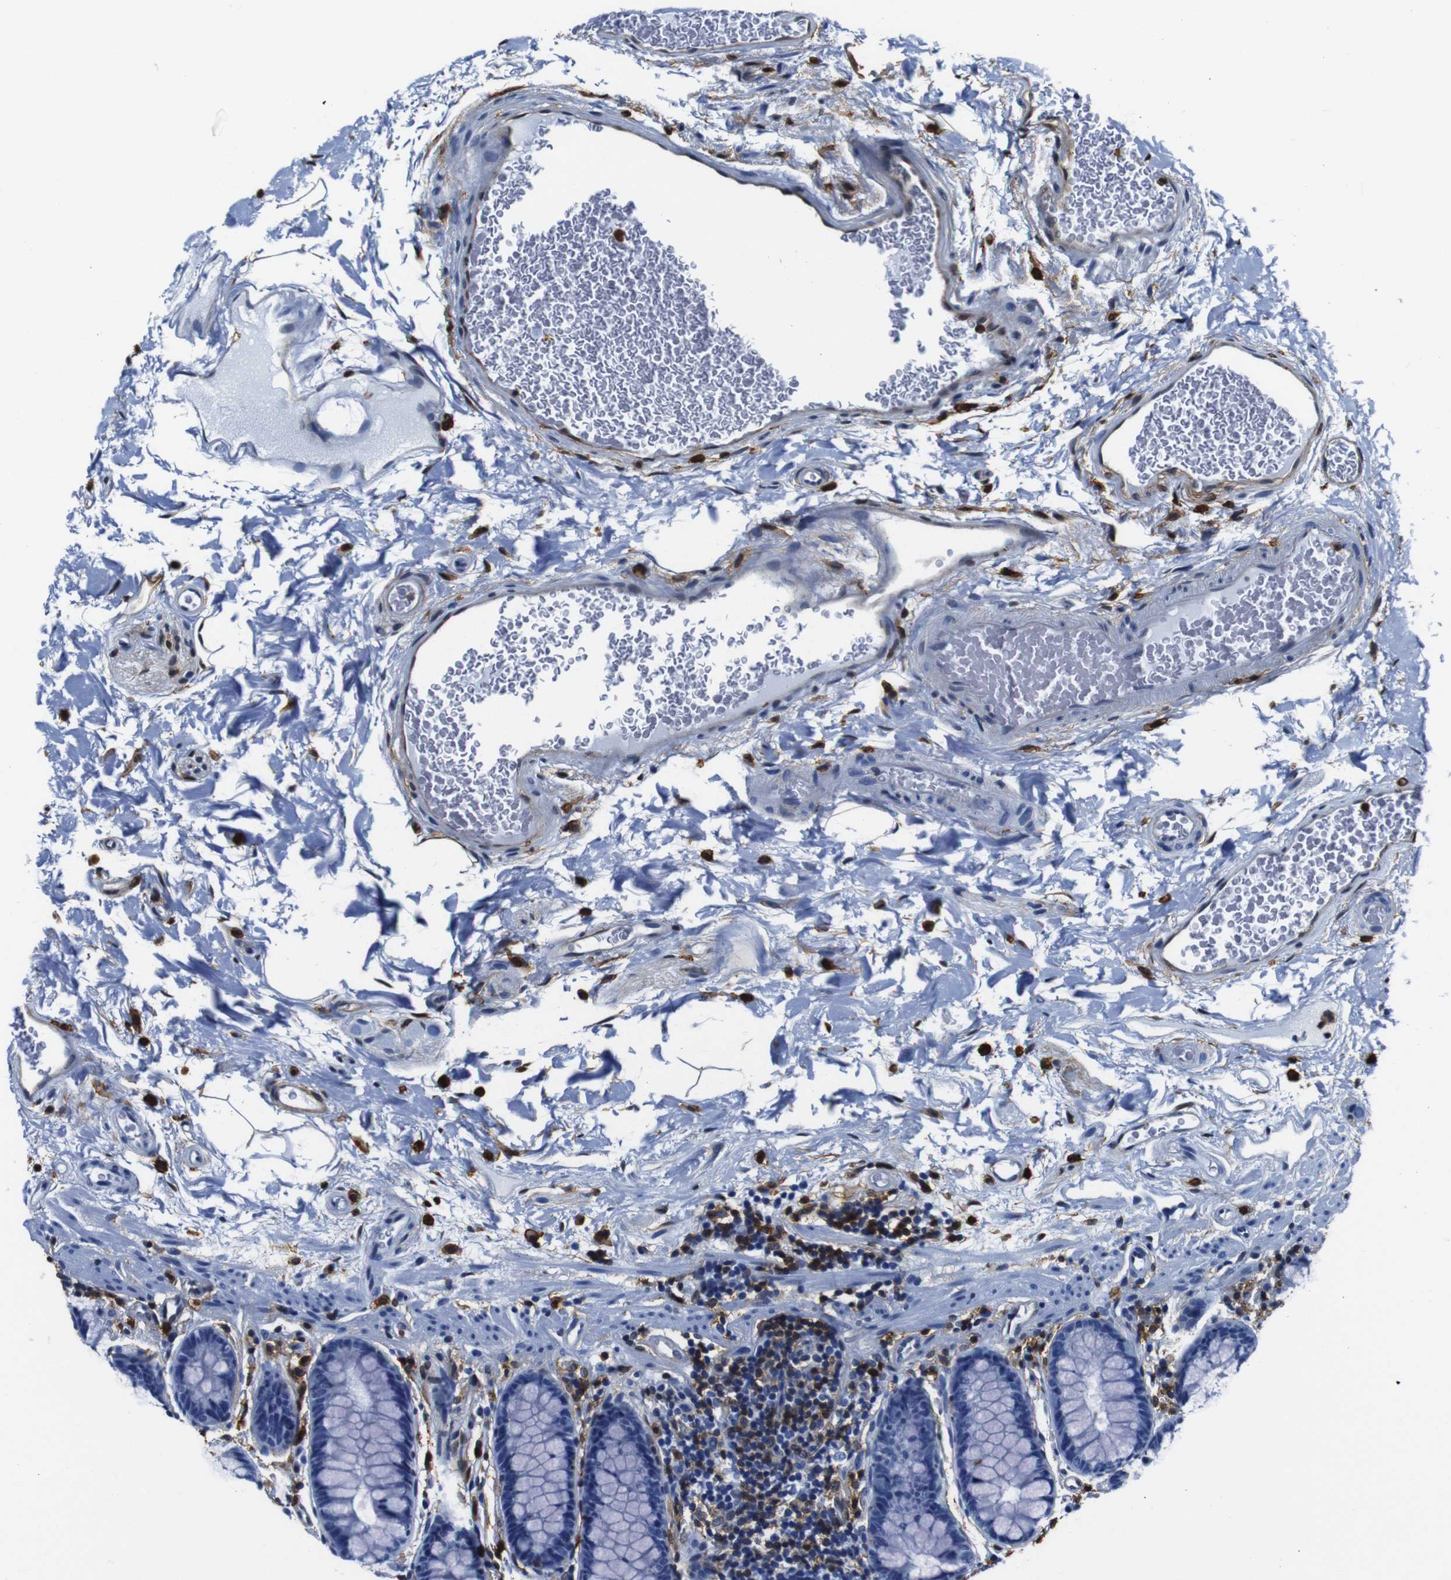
{"staining": {"intensity": "weak", "quantity": "<25%", "location": "cytoplasmic/membranous"}, "tissue": "colon", "cell_type": "Endothelial cells", "image_type": "normal", "snomed": [{"axis": "morphology", "description": "Normal tissue, NOS"}, {"axis": "topography", "description": "Colon"}], "caption": "Immunohistochemical staining of benign human colon reveals no significant staining in endothelial cells. (DAB (3,3'-diaminobenzidine) immunohistochemistry with hematoxylin counter stain).", "gene": "ANXA1", "patient": {"sex": "female", "age": 80}}